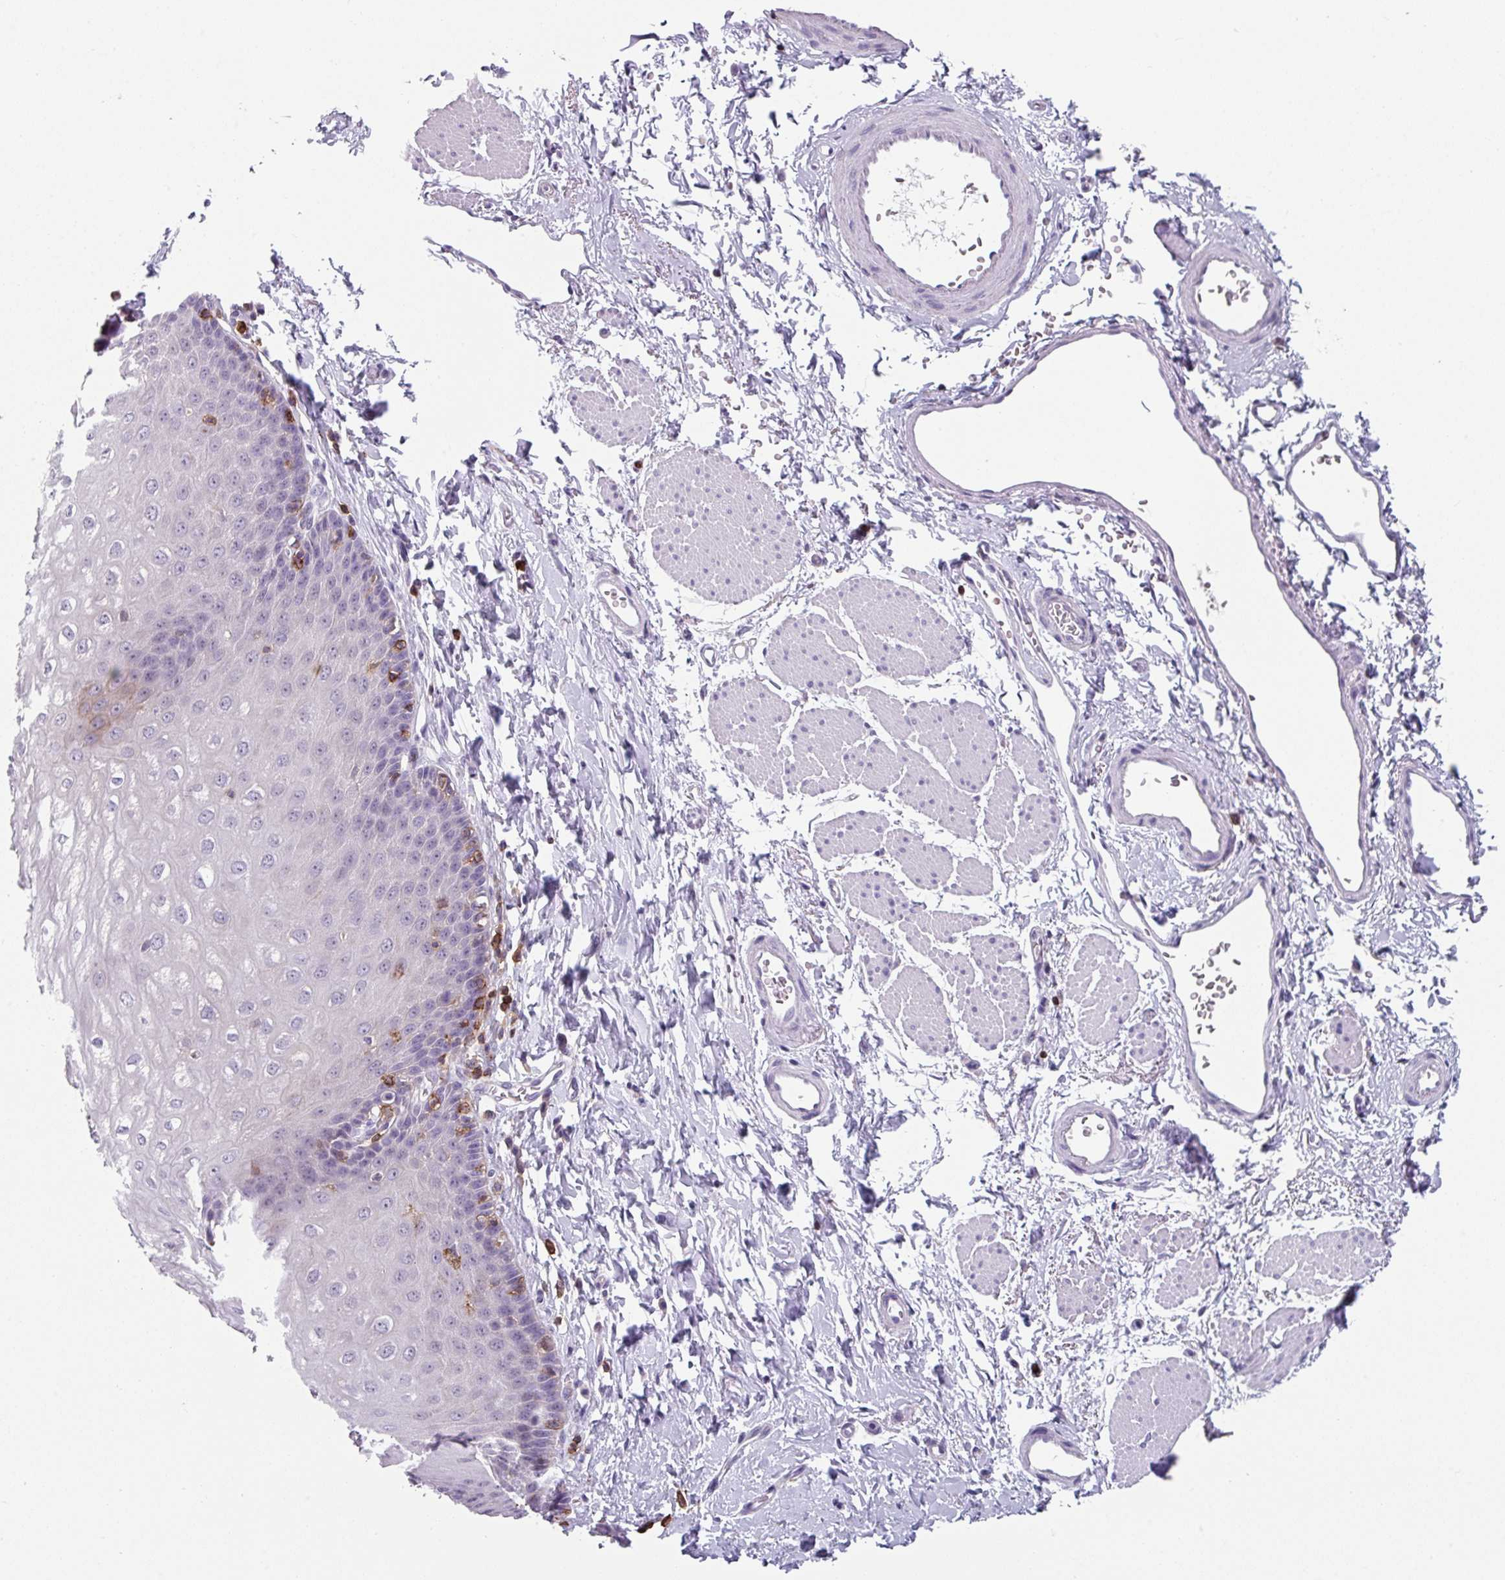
{"staining": {"intensity": "negative", "quantity": "none", "location": "none"}, "tissue": "esophagus", "cell_type": "Squamous epithelial cells", "image_type": "normal", "snomed": [{"axis": "morphology", "description": "Normal tissue, NOS"}, {"axis": "topography", "description": "Esophagus"}], "caption": "IHC image of normal esophagus: esophagus stained with DAB (3,3'-diaminobenzidine) displays no significant protein staining in squamous epithelial cells.", "gene": "EXOSC5", "patient": {"sex": "male", "age": 70}}